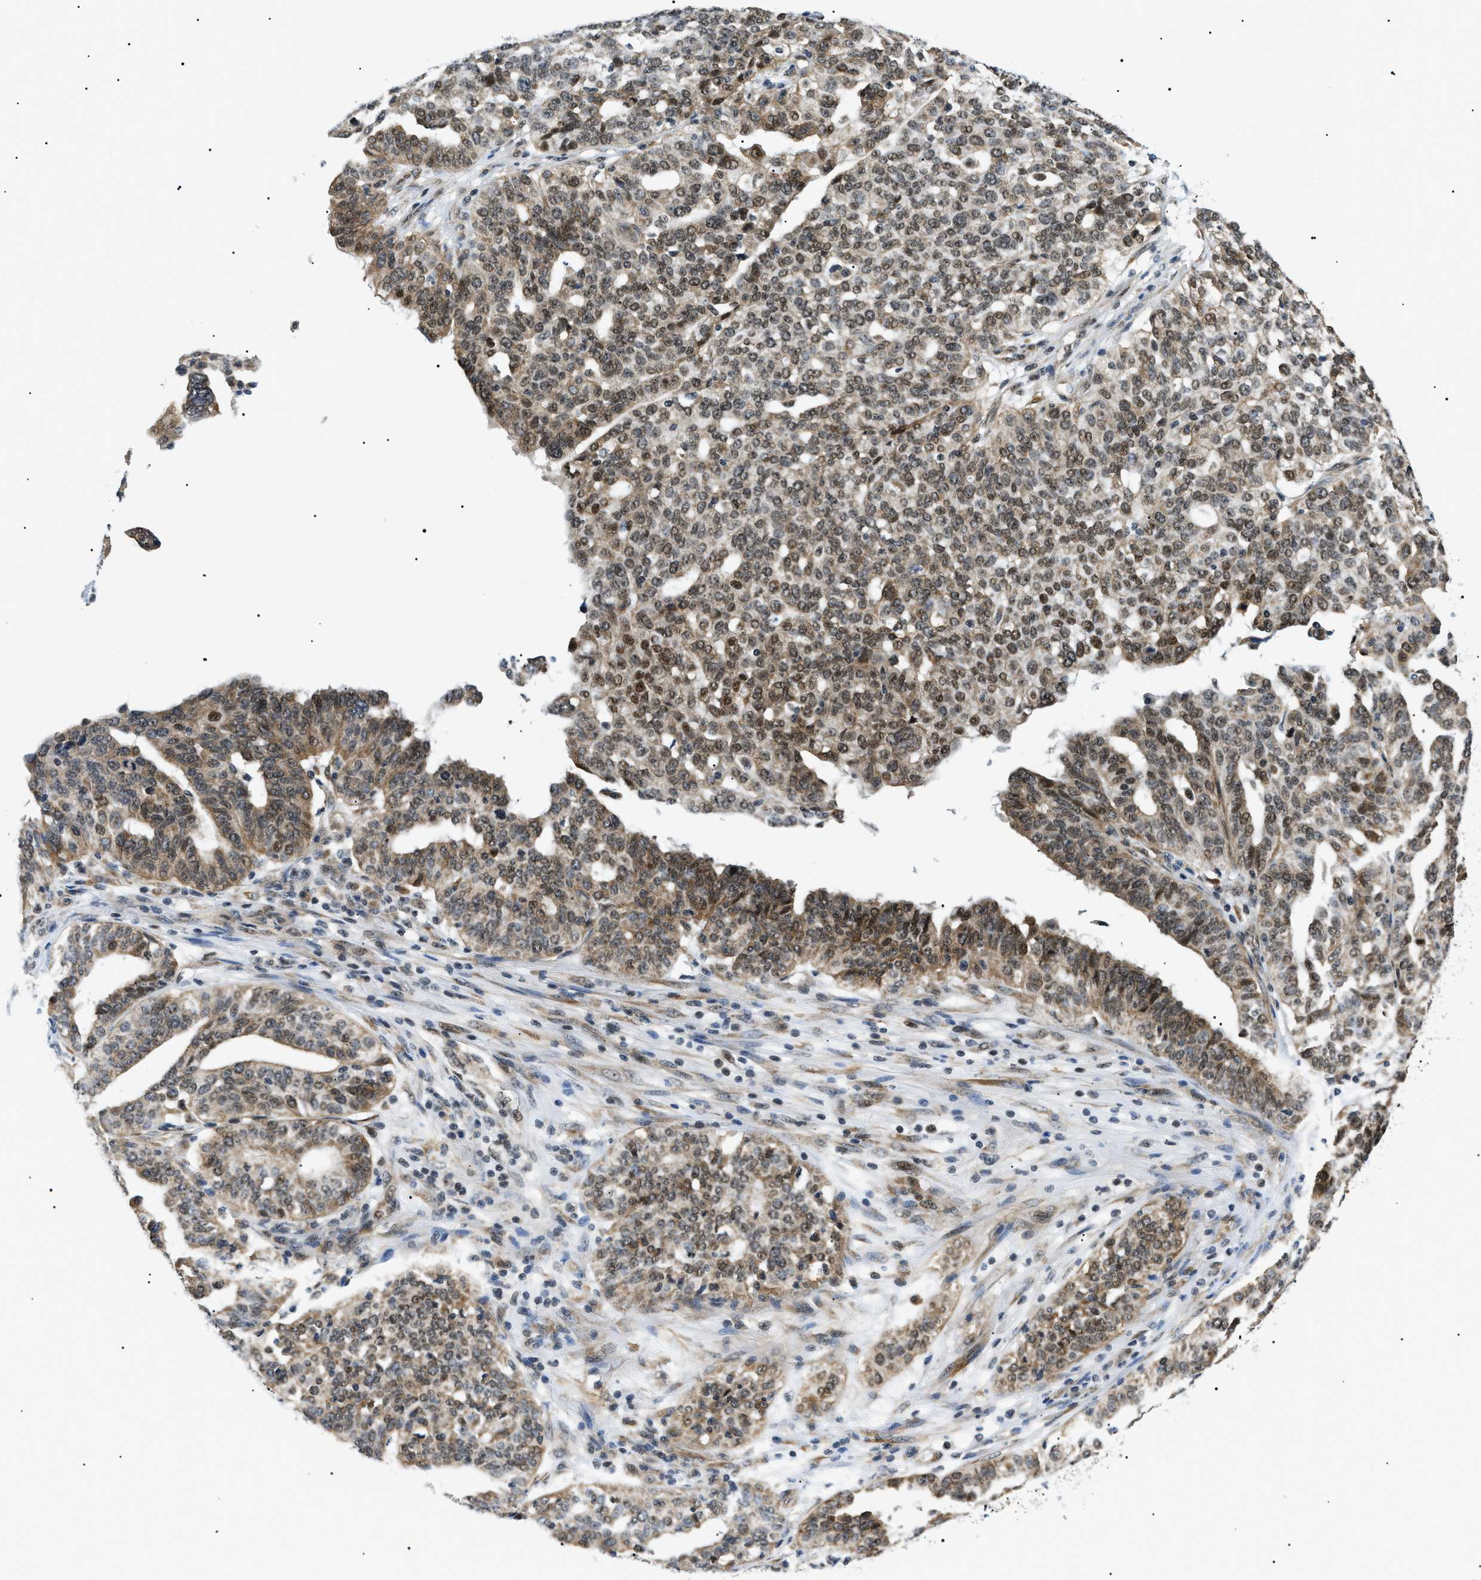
{"staining": {"intensity": "moderate", "quantity": ">75%", "location": "cytoplasmic/membranous,nuclear"}, "tissue": "ovarian cancer", "cell_type": "Tumor cells", "image_type": "cancer", "snomed": [{"axis": "morphology", "description": "Cystadenocarcinoma, serous, NOS"}, {"axis": "topography", "description": "Ovary"}], "caption": "Serous cystadenocarcinoma (ovarian) tissue displays moderate cytoplasmic/membranous and nuclear staining in approximately >75% of tumor cells (DAB = brown stain, brightfield microscopy at high magnification).", "gene": "CWC25", "patient": {"sex": "female", "age": 59}}